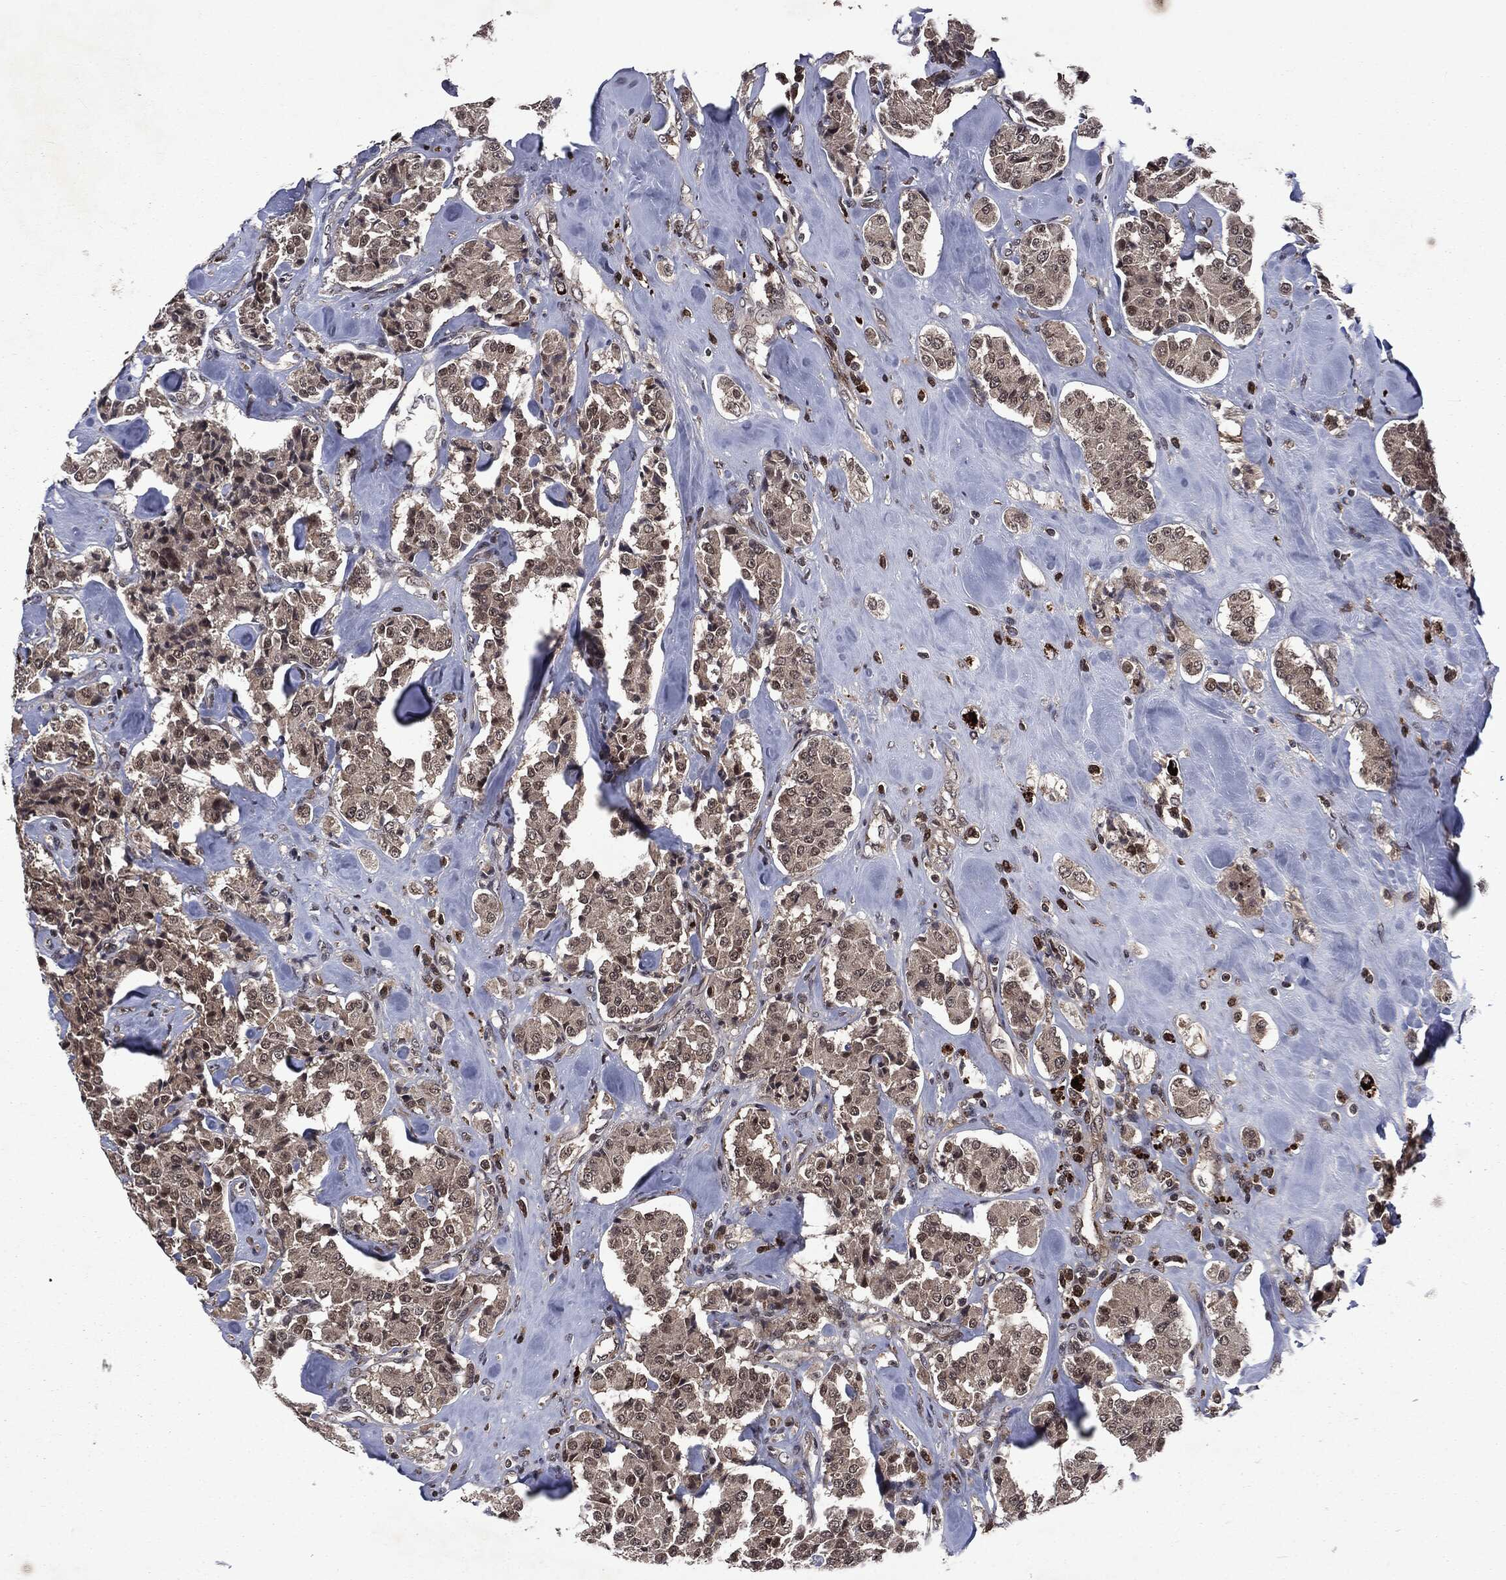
{"staining": {"intensity": "moderate", "quantity": "25%-75%", "location": "nuclear"}, "tissue": "carcinoid", "cell_type": "Tumor cells", "image_type": "cancer", "snomed": [{"axis": "morphology", "description": "Carcinoid, malignant, NOS"}, {"axis": "topography", "description": "Pancreas"}], "caption": "A brown stain highlights moderate nuclear expression of a protein in carcinoid tumor cells.", "gene": "STAU2", "patient": {"sex": "male", "age": 41}}